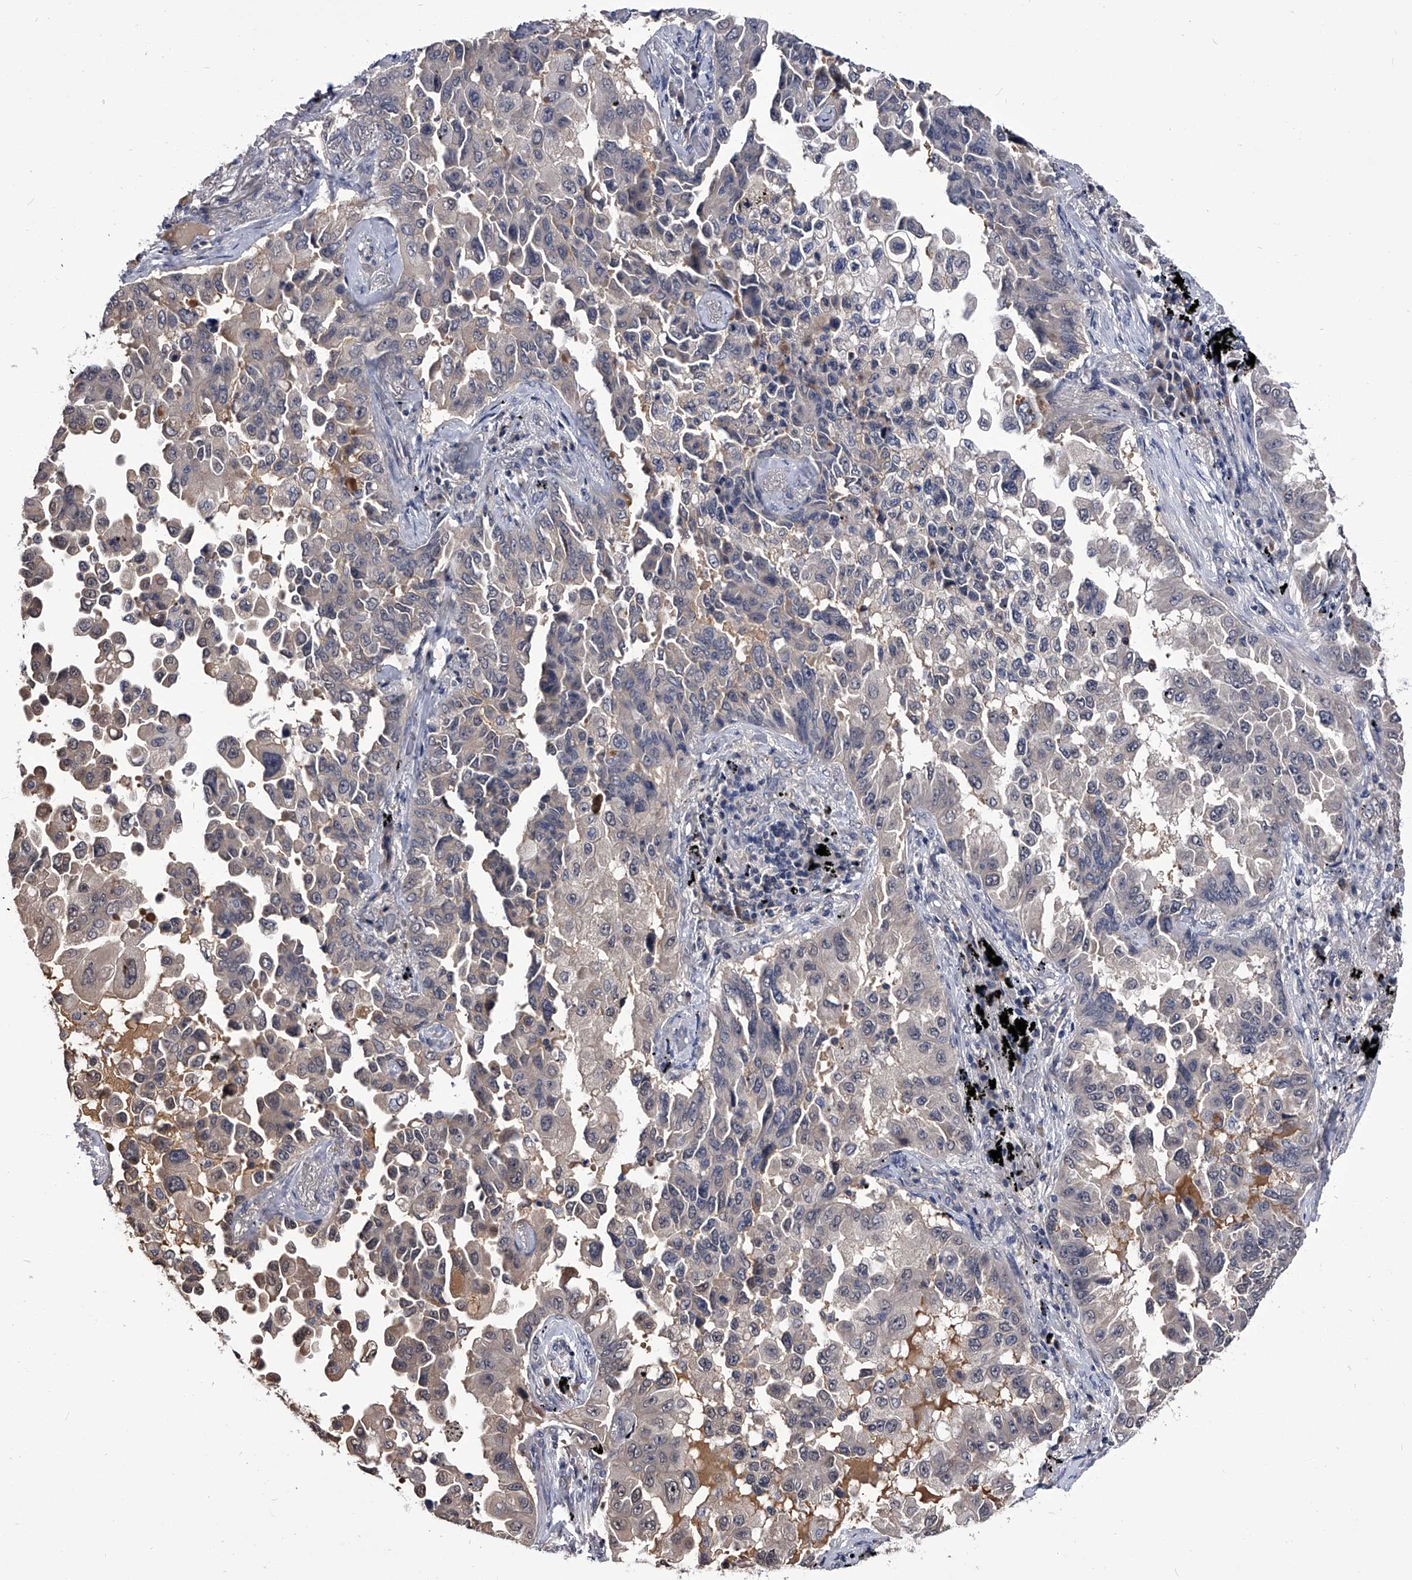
{"staining": {"intensity": "negative", "quantity": "none", "location": "none"}, "tissue": "lung cancer", "cell_type": "Tumor cells", "image_type": "cancer", "snomed": [{"axis": "morphology", "description": "Adenocarcinoma, NOS"}, {"axis": "topography", "description": "Lung"}], "caption": "An immunohistochemistry image of lung cancer (adenocarcinoma) is shown. There is no staining in tumor cells of lung cancer (adenocarcinoma).", "gene": "SLC18B1", "patient": {"sex": "female", "age": 67}}